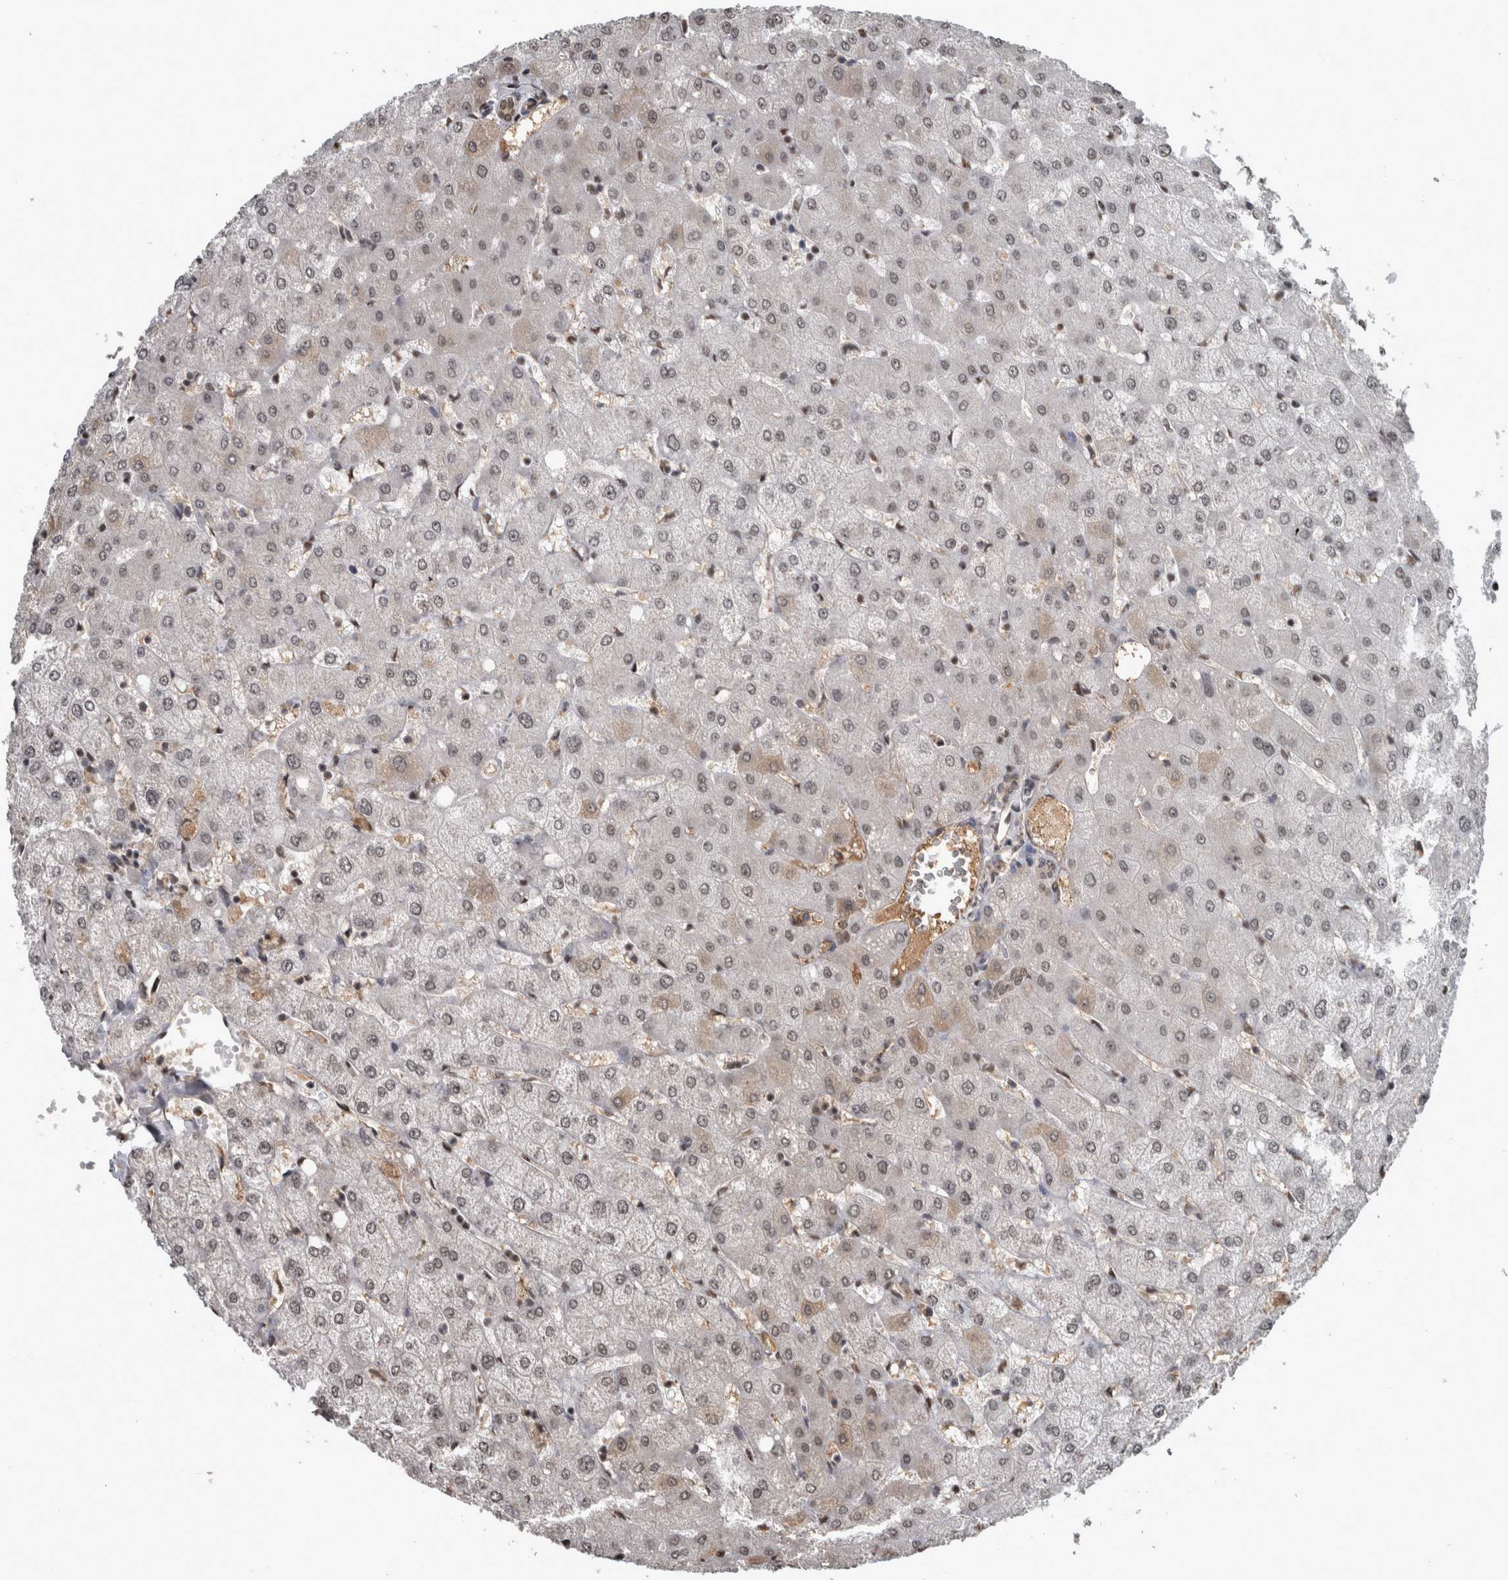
{"staining": {"intensity": "moderate", "quantity": ">75%", "location": "cytoplasmic/membranous,nuclear"}, "tissue": "liver", "cell_type": "Cholangiocytes", "image_type": "normal", "snomed": [{"axis": "morphology", "description": "Normal tissue, NOS"}, {"axis": "topography", "description": "Liver"}], "caption": "A brown stain labels moderate cytoplasmic/membranous,nuclear positivity of a protein in cholangiocytes of benign liver. (DAB IHC with brightfield microscopy, high magnification).", "gene": "TGS1", "patient": {"sex": "female", "age": 54}}